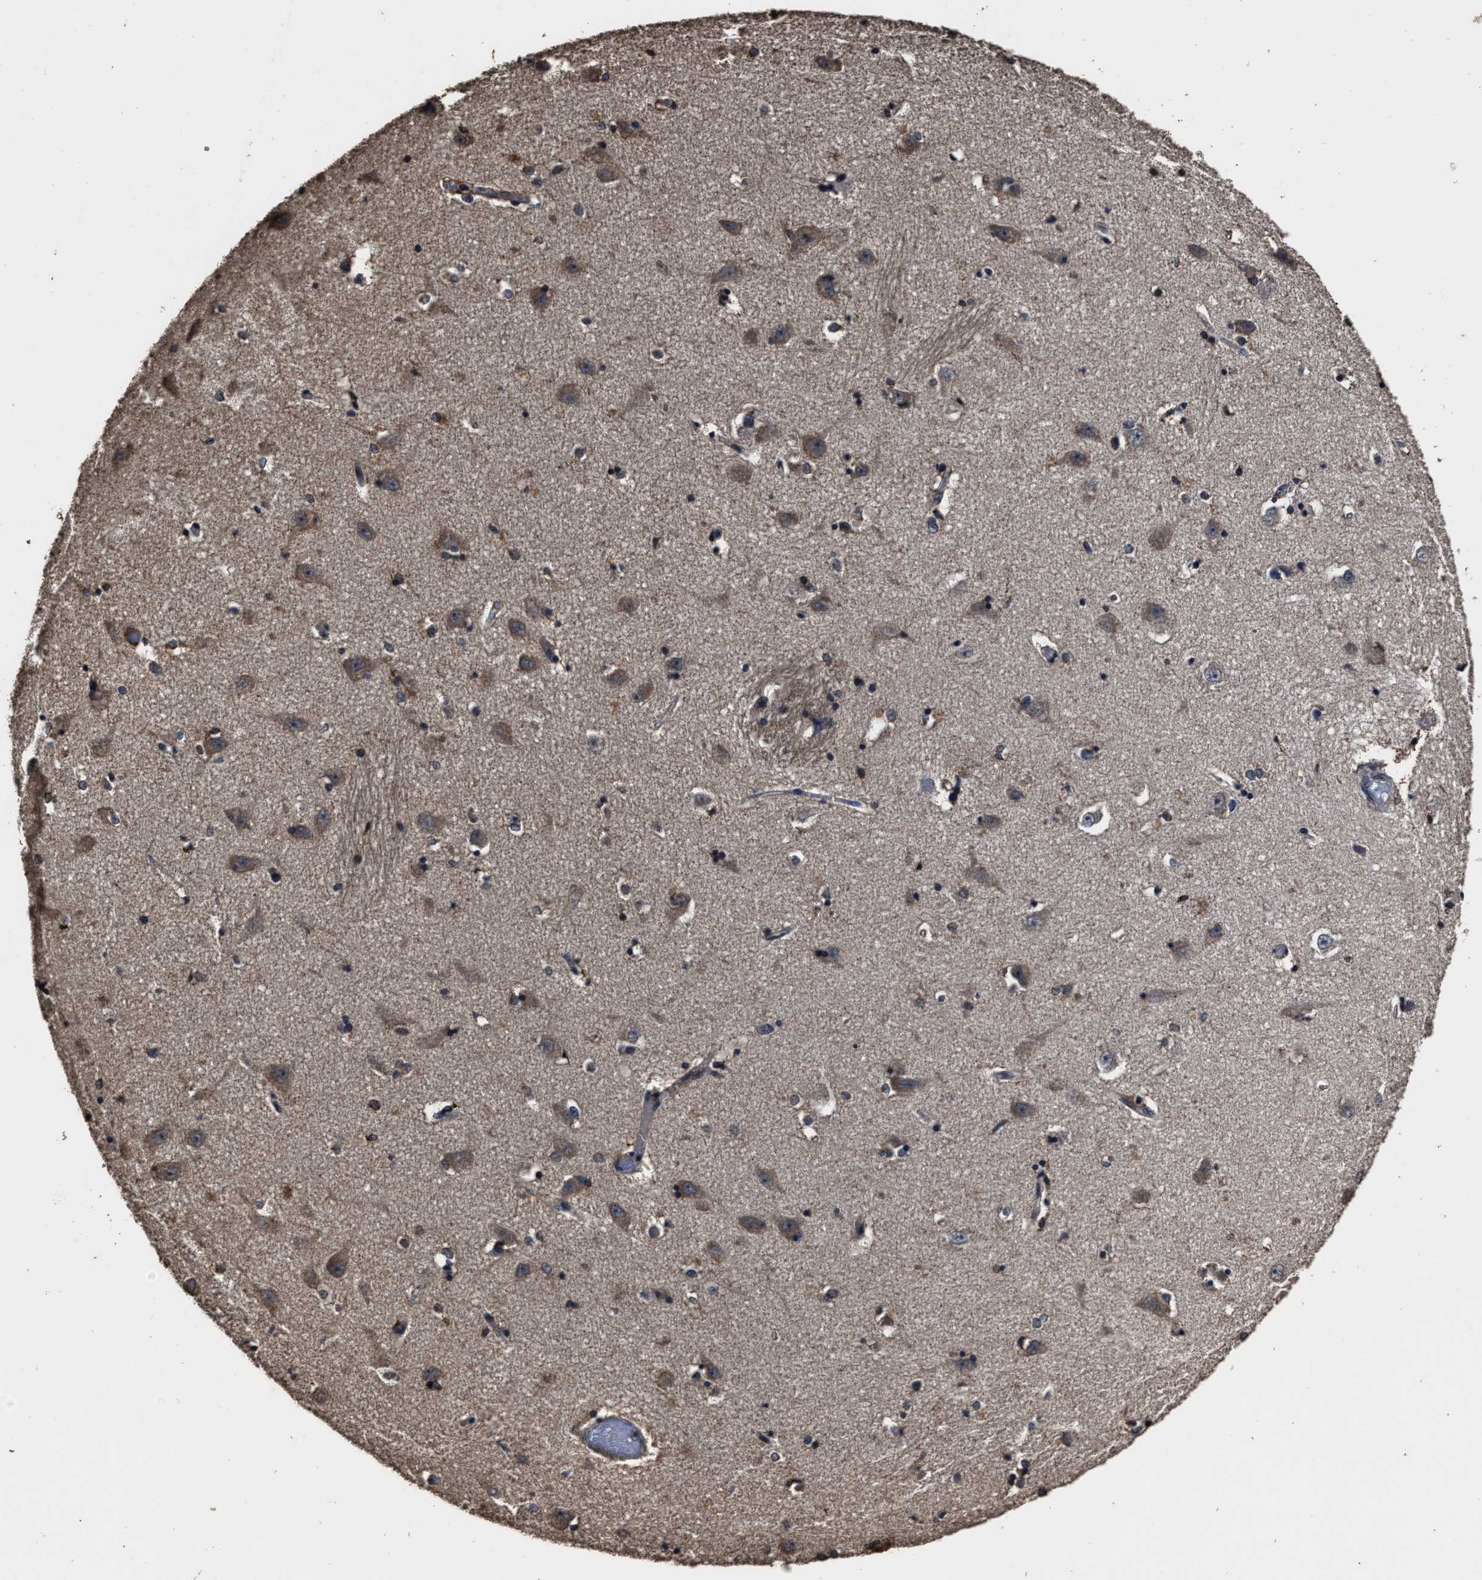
{"staining": {"intensity": "weak", "quantity": "25%-75%", "location": "cytoplasmic/membranous"}, "tissue": "hippocampus", "cell_type": "Glial cells", "image_type": "normal", "snomed": [{"axis": "morphology", "description": "Normal tissue, NOS"}, {"axis": "topography", "description": "Hippocampus"}], "caption": "Approximately 25%-75% of glial cells in unremarkable human hippocampus demonstrate weak cytoplasmic/membranous protein staining as visualized by brown immunohistochemical staining.", "gene": "RSBN1L", "patient": {"sex": "male", "age": 45}}